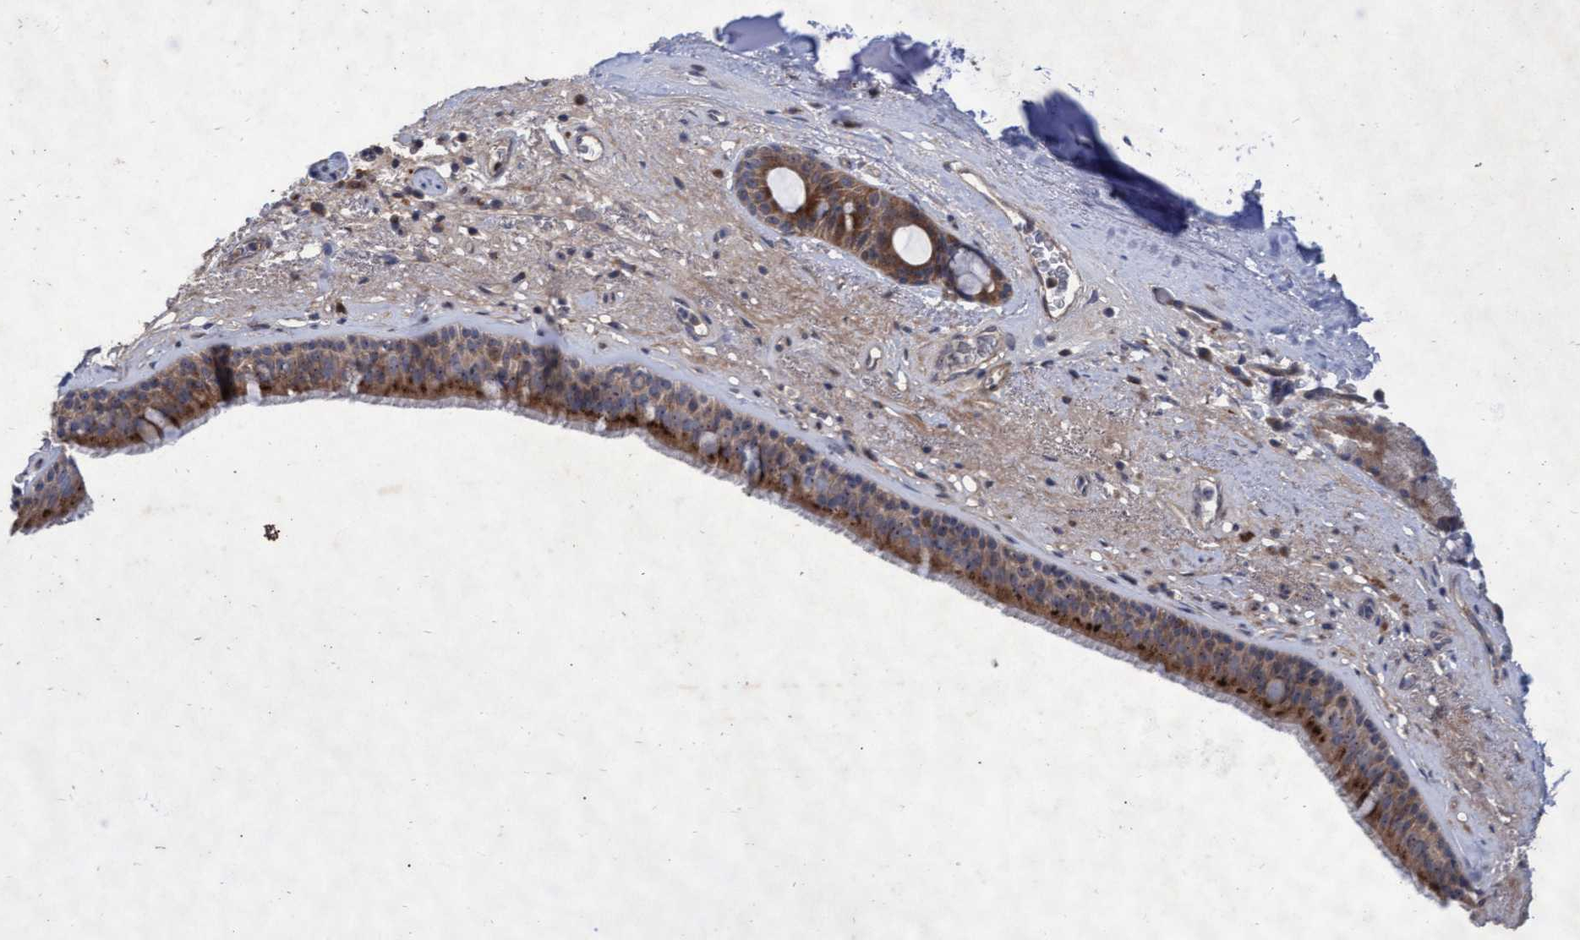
{"staining": {"intensity": "moderate", "quantity": ">75%", "location": "cytoplasmic/membranous"}, "tissue": "bronchus", "cell_type": "Respiratory epithelial cells", "image_type": "normal", "snomed": [{"axis": "morphology", "description": "Normal tissue, NOS"}, {"axis": "topography", "description": "Cartilage tissue"}], "caption": "Protein expression analysis of normal bronchus exhibits moderate cytoplasmic/membranous expression in about >75% of respiratory epithelial cells.", "gene": "ABCF2", "patient": {"sex": "female", "age": 63}}